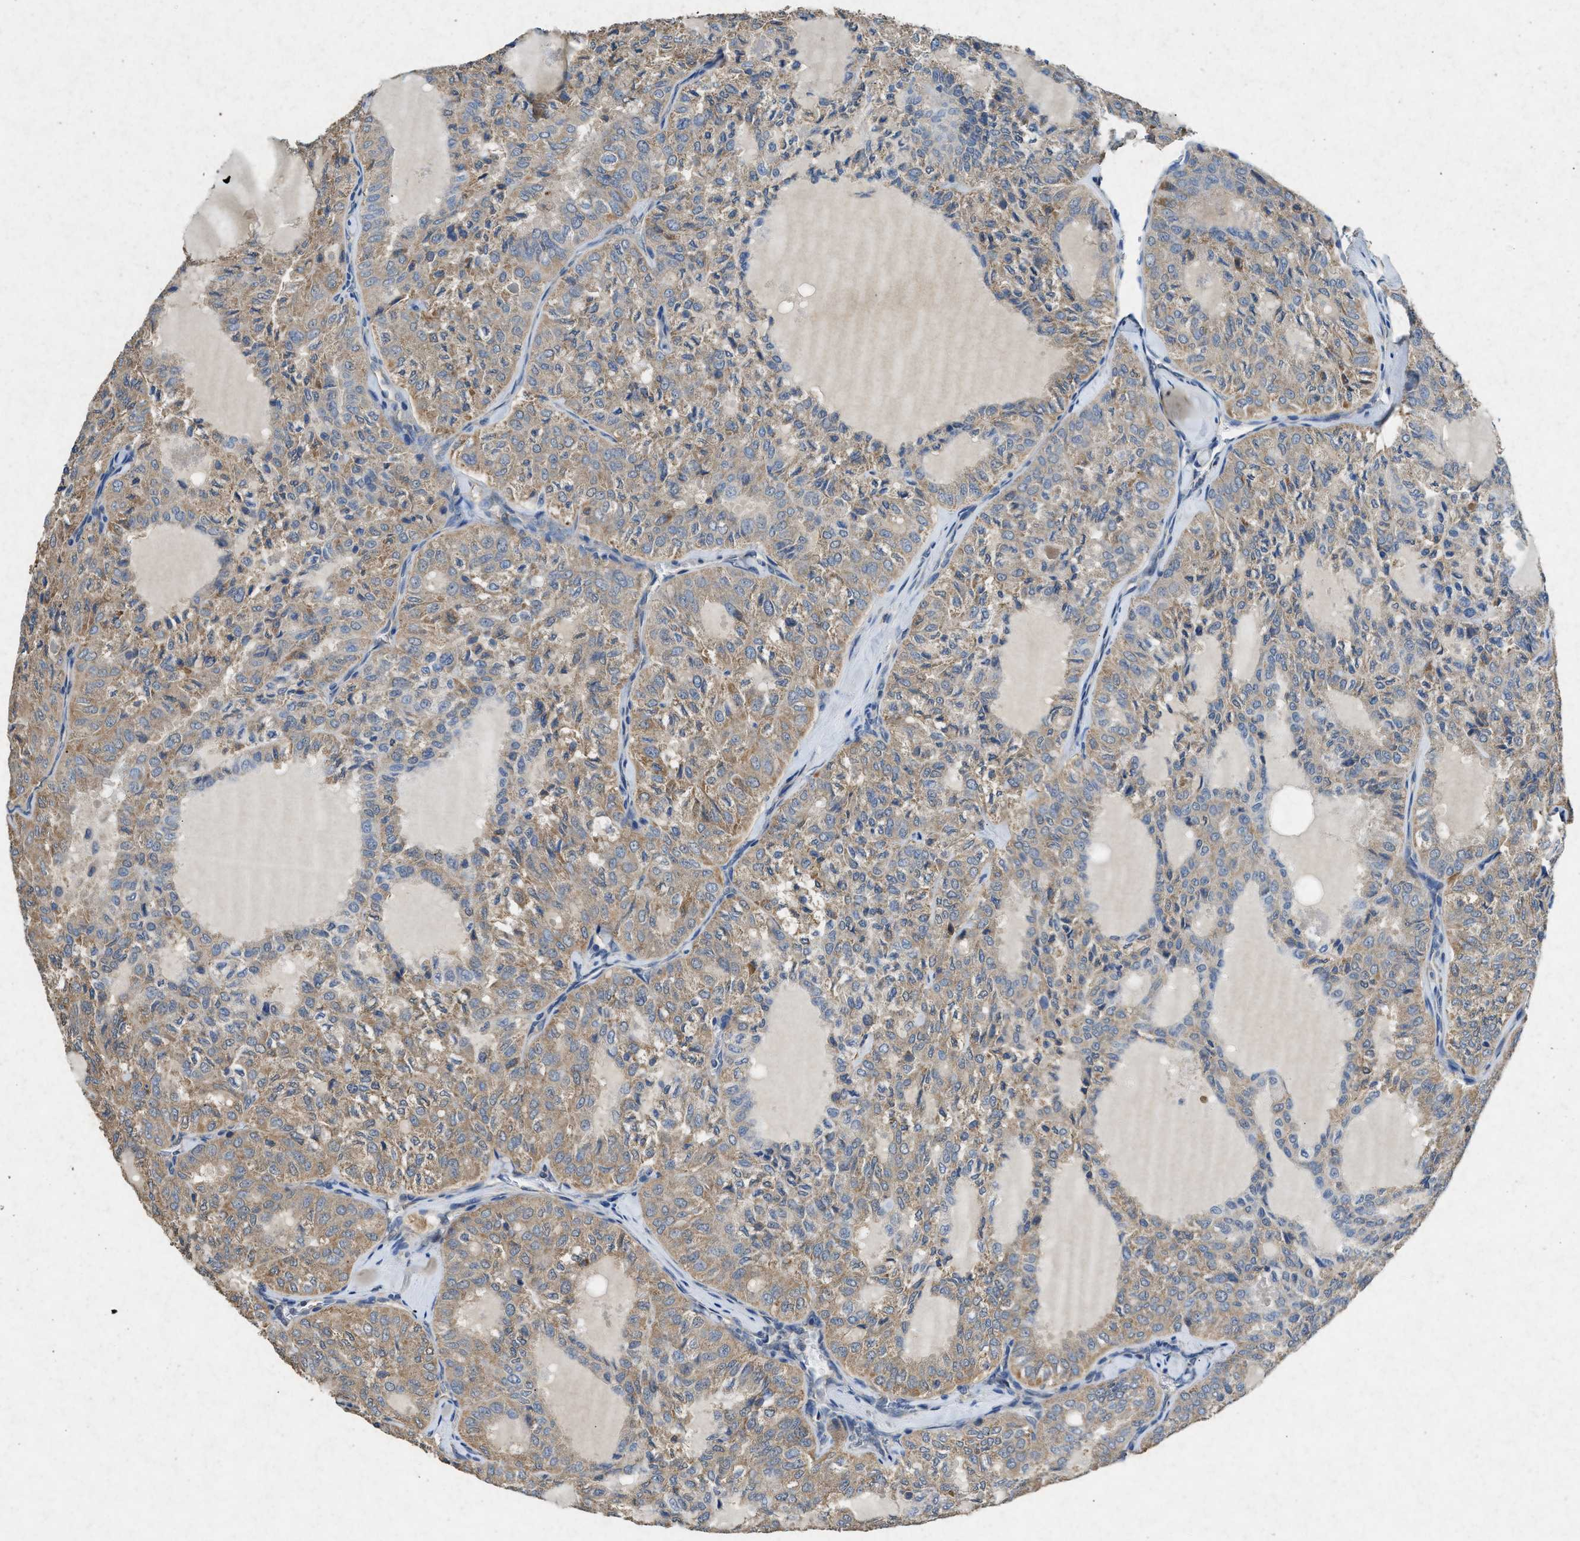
{"staining": {"intensity": "weak", "quantity": ">75%", "location": "cytoplasmic/membranous"}, "tissue": "thyroid cancer", "cell_type": "Tumor cells", "image_type": "cancer", "snomed": [{"axis": "morphology", "description": "Follicular adenoma carcinoma, NOS"}, {"axis": "topography", "description": "Thyroid gland"}], "caption": "This image demonstrates immunohistochemistry (IHC) staining of human thyroid follicular adenoma carcinoma, with low weak cytoplasmic/membranous expression in approximately >75% of tumor cells.", "gene": "CDK15", "patient": {"sex": "male", "age": 75}}